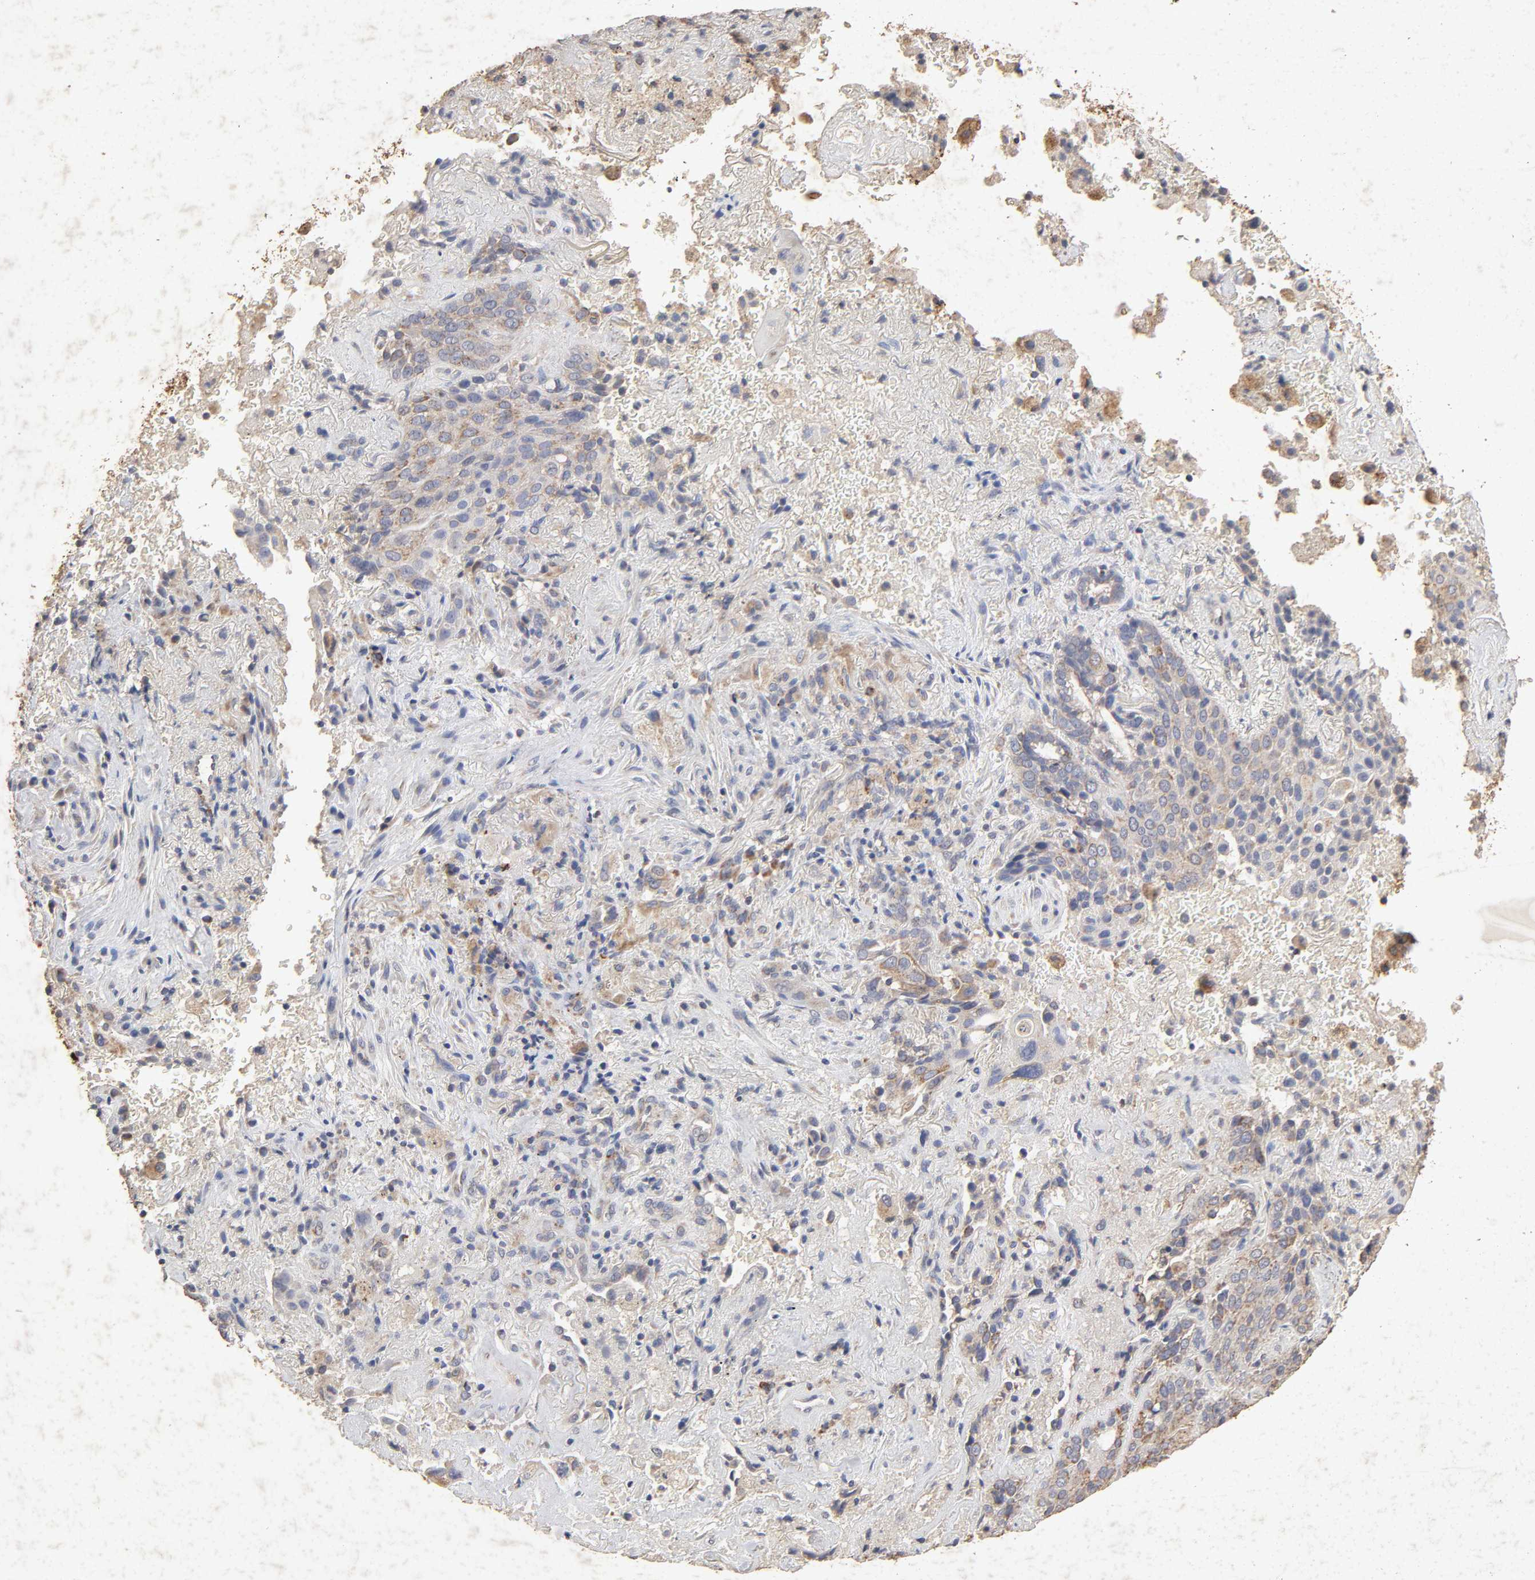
{"staining": {"intensity": "strong", "quantity": ">75%", "location": "cytoplasmic/membranous"}, "tissue": "lung cancer", "cell_type": "Tumor cells", "image_type": "cancer", "snomed": [{"axis": "morphology", "description": "Squamous cell carcinoma, NOS"}, {"axis": "topography", "description": "Lung"}], "caption": "Tumor cells demonstrate high levels of strong cytoplasmic/membranous expression in about >75% of cells in human lung cancer.", "gene": "CYCS", "patient": {"sex": "male", "age": 54}}